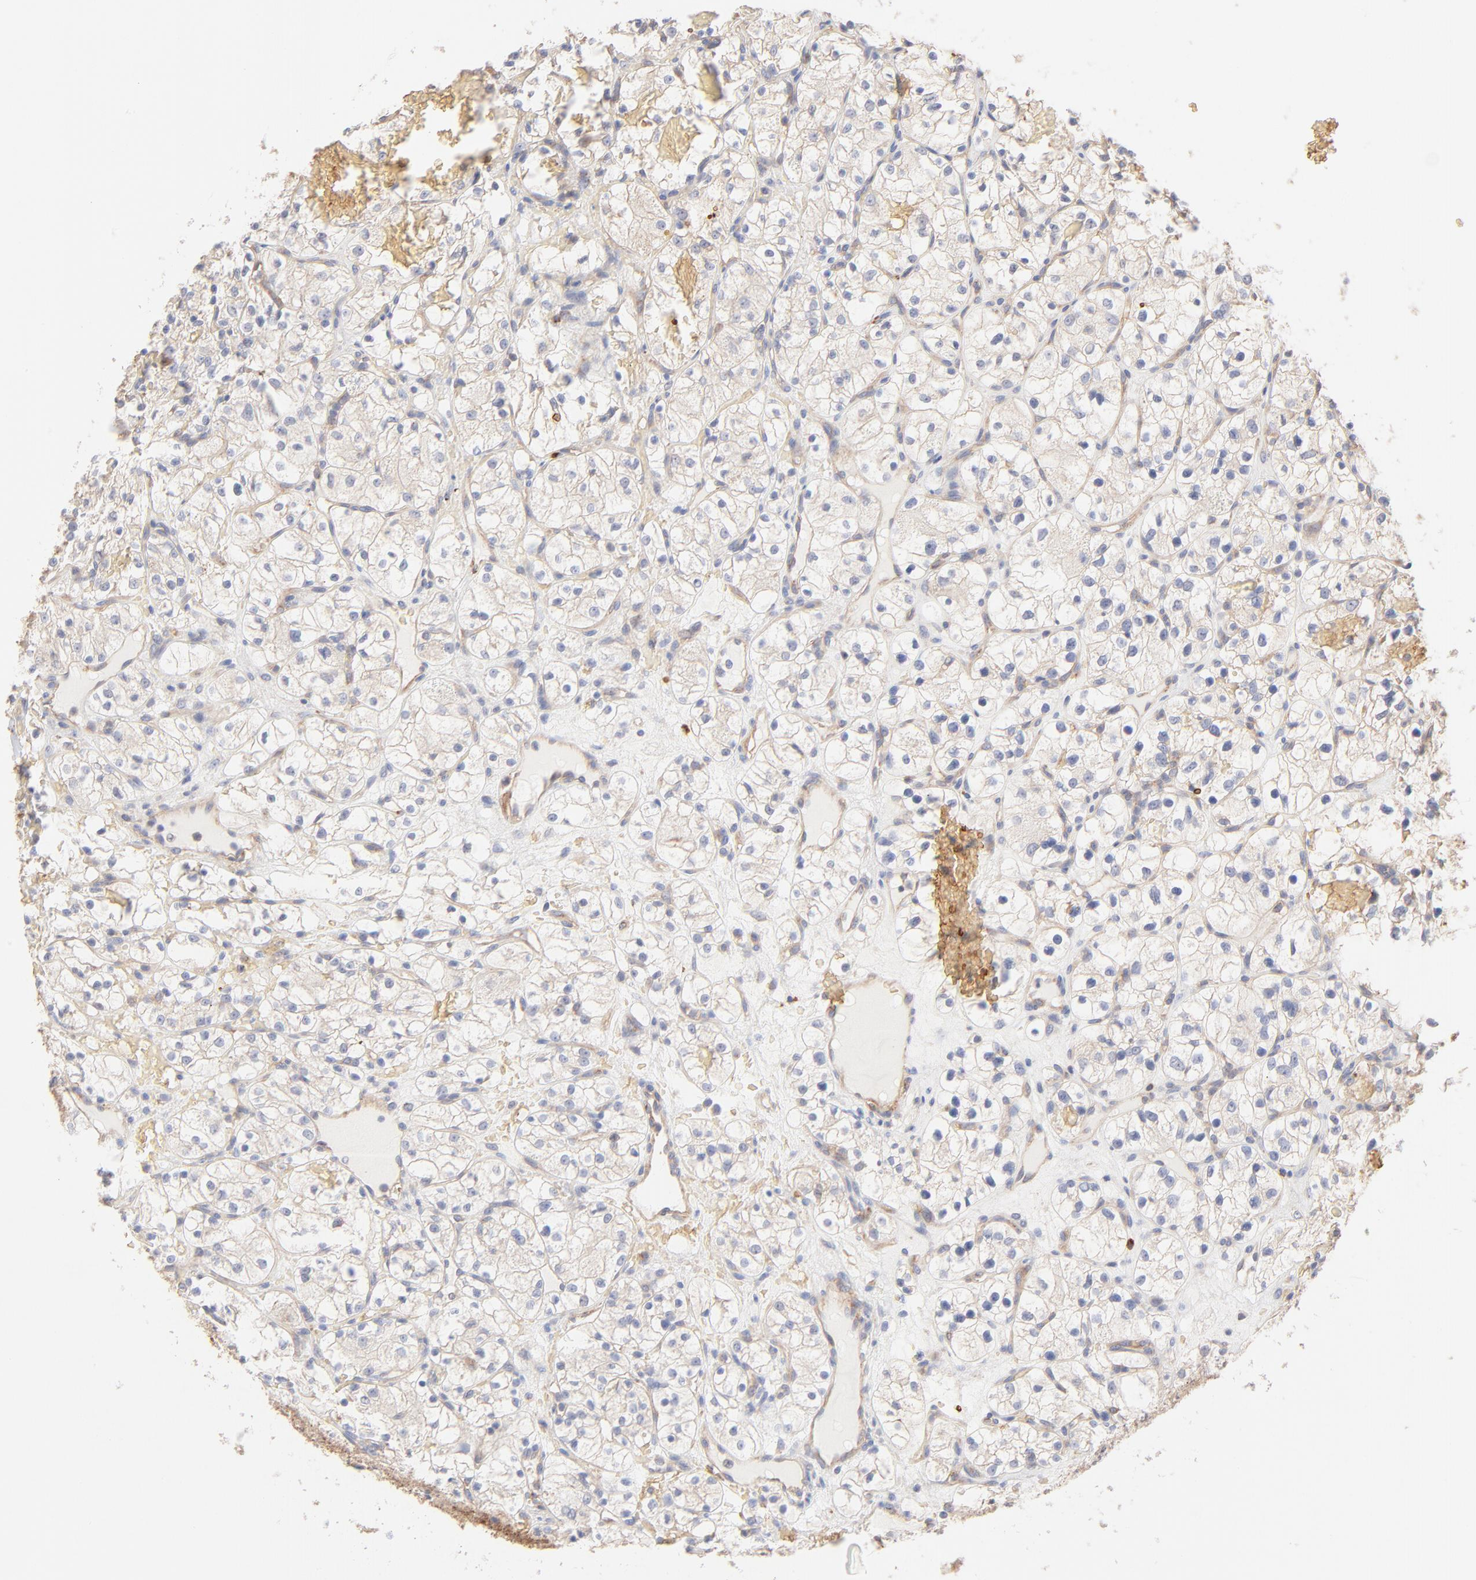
{"staining": {"intensity": "negative", "quantity": "none", "location": "none"}, "tissue": "renal cancer", "cell_type": "Tumor cells", "image_type": "cancer", "snomed": [{"axis": "morphology", "description": "Adenocarcinoma, NOS"}, {"axis": "topography", "description": "Kidney"}], "caption": "This is an IHC photomicrograph of human renal cancer (adenocarcinoma). There is no positivity in tumor cells.", "gene": "SPTB", "patient": {"sex": "female", "age": 60}}